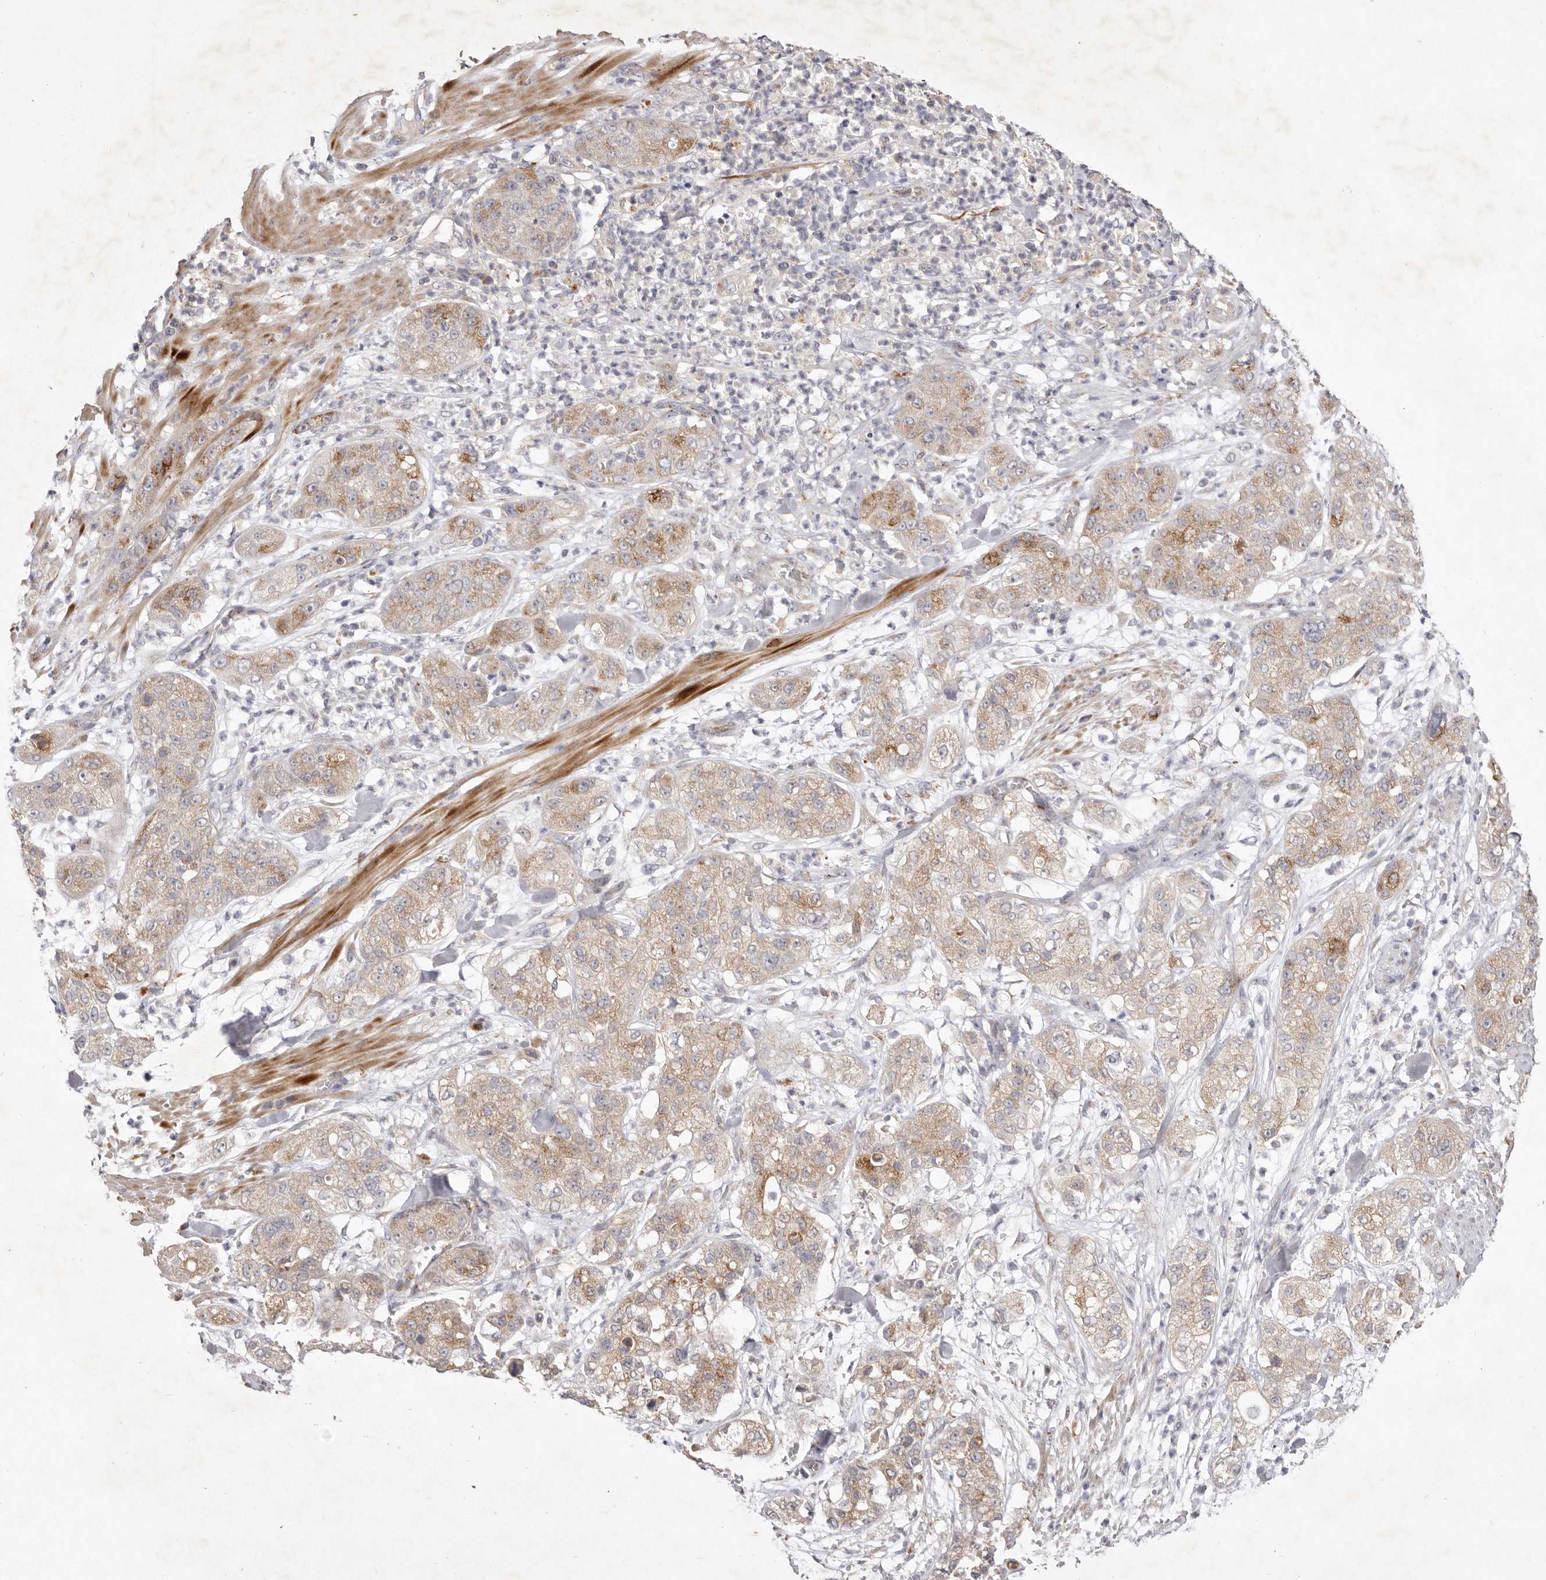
{"staining": {"intensity": "weak", "quantity": ">75%", "location": "cytoplasmic/membranous"}, "tissue": "pancreatic cancer", "cell_type": "Tumor cells", "image_type": "cancer", "snomed": [{"axis": "morphology", "description": "Adenocarcinoma, NOS"}, {"axis": "topography", "description": "Pancreas"}], "caption": "Weak cytoplasmic/membranous protein expression is appreciated in approximately >75% of tumor cells in adenocarcinoma (pancreatic).", "gene": "USP24", "patient": {"sex": "female", "age": 78}}